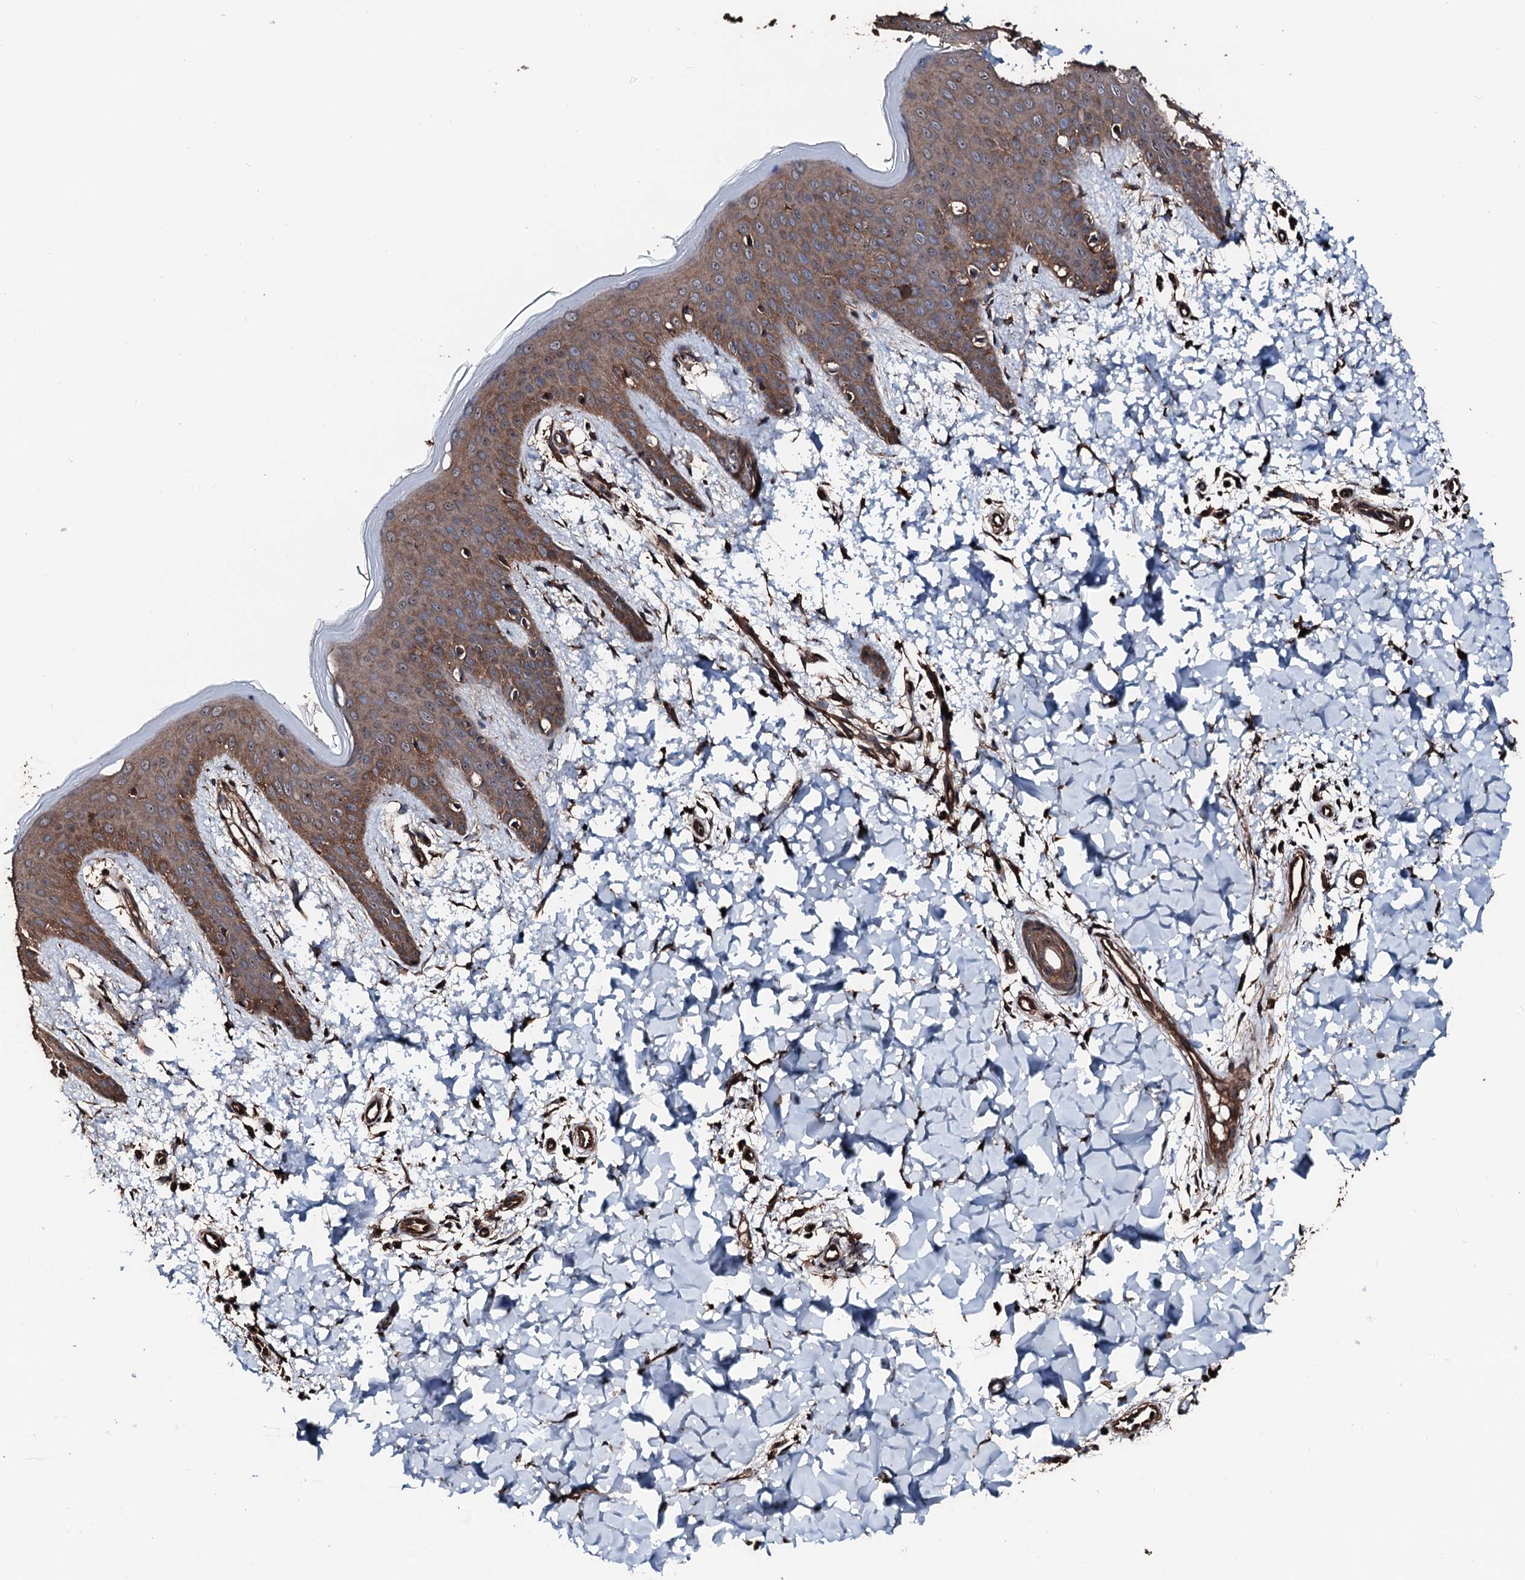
{"staining": {"intensity": "strong", "quantity": ">75%", "location": "cytoplasmic/membranous"}, "tissue": "skin", "cell_type": "Fibroblasts", "image_type": "normal", "snomed": [{"axis": "morphology", "description": "Normal tissue, NOS"}, {"axis": "topography", "description": "Skin"}], "caption": "A brown stain labels strong cytoplasmic/membranous positivity of a protein in fibroblasts of unremarkable skin. Using DAB (3,3'-diaminobenzidine) (brown) and hematoxylin (blue) stains, captured at high magnification using brightfield microscopy.", "gene": "KIF18A", "patient": {"sex": "male", "age": 36}}